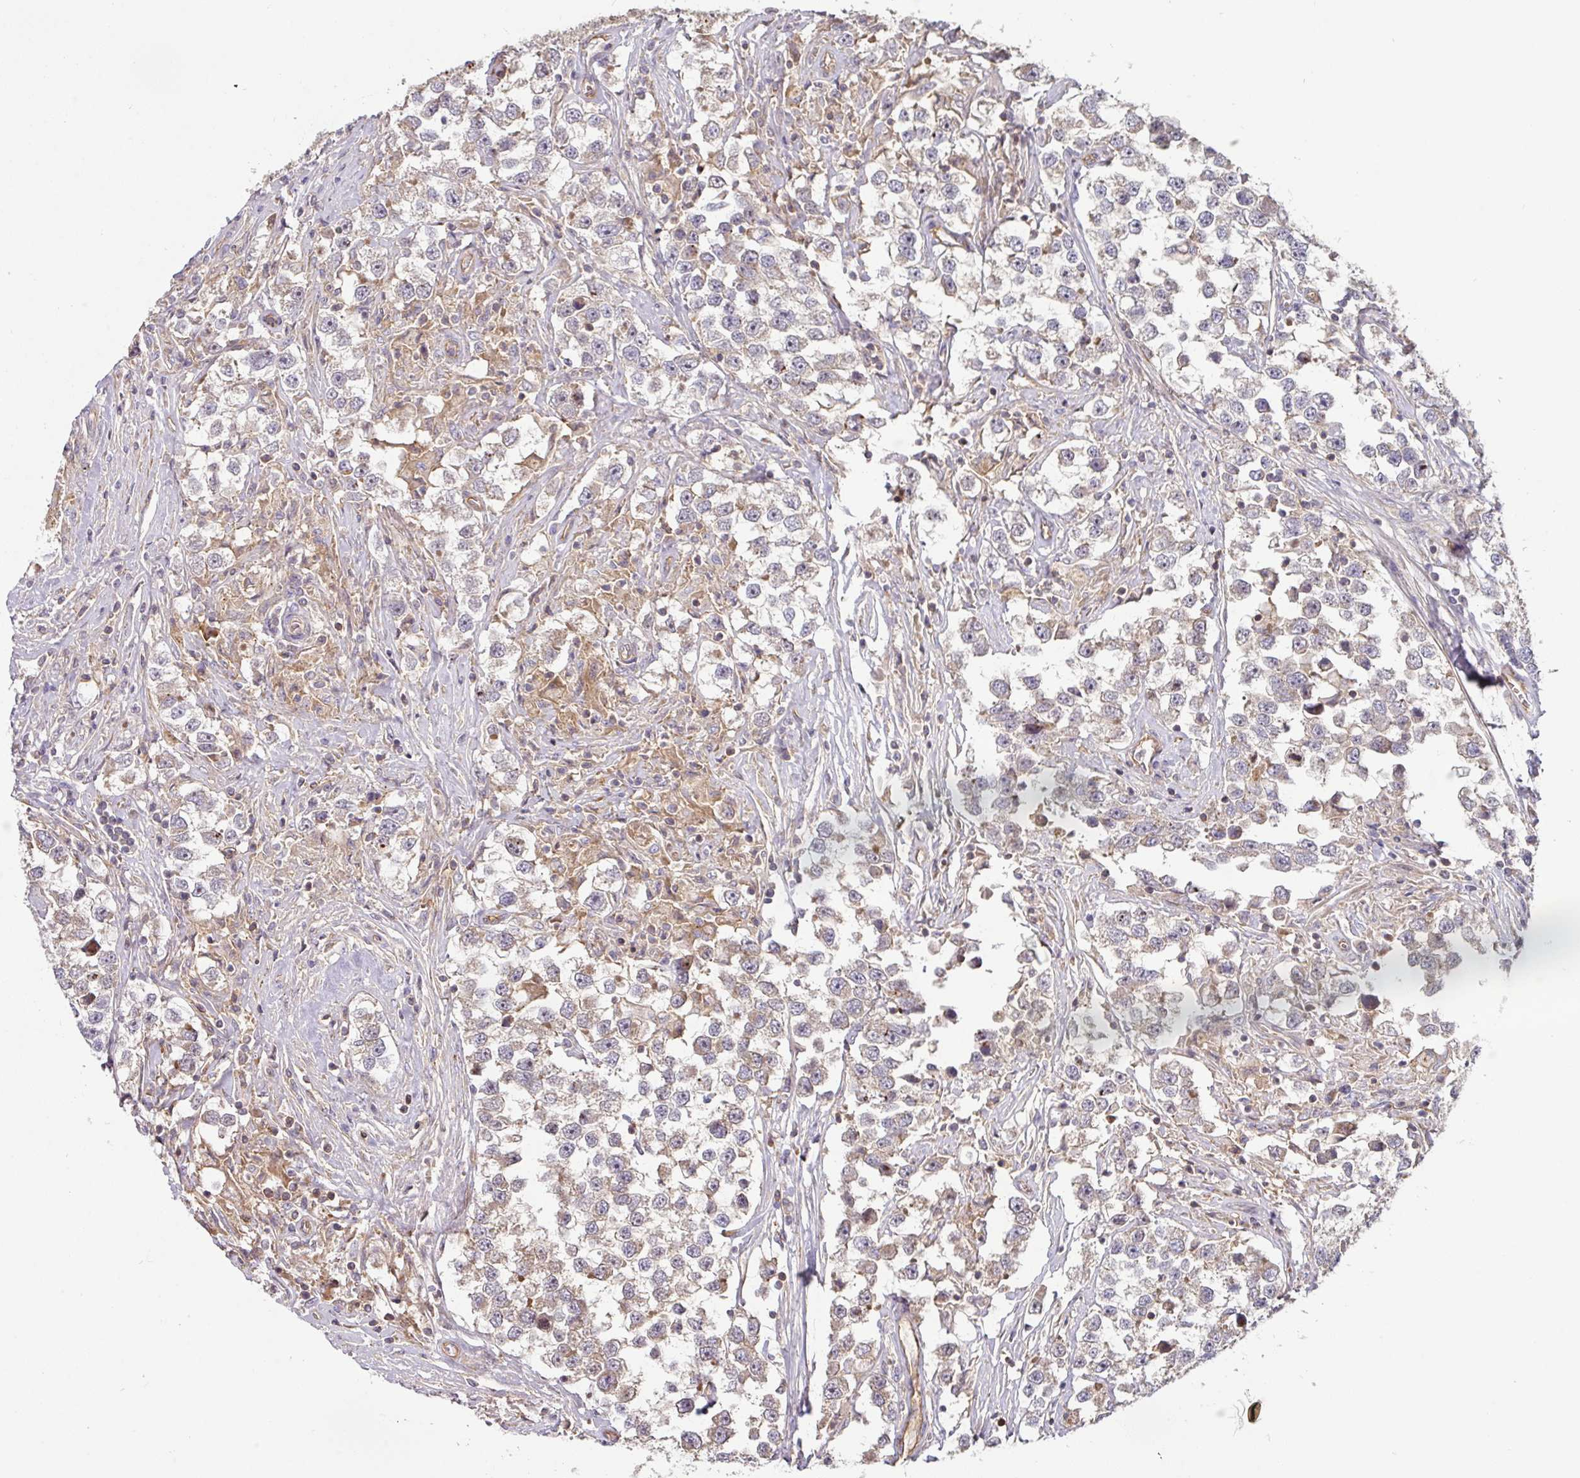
{"staining": {"intensity": "weak", "quantity": "<25%", "location": "cytoplasmic/membranous"}, "tissue": "testis cancer", "cell_type": "Tumor cells", "image_type": "cancer", "snomed": [{"axis": "morphology", "description": "Seminoma, NOS"}, {"axis": "topography", "description": "Testis"}], "caption": "The photomicrograph exhibits no significant expression in tumor cells of testis cancer (seminoma).", "gene": "CASP2", "patient": {"sex": "male", "age": 46}}